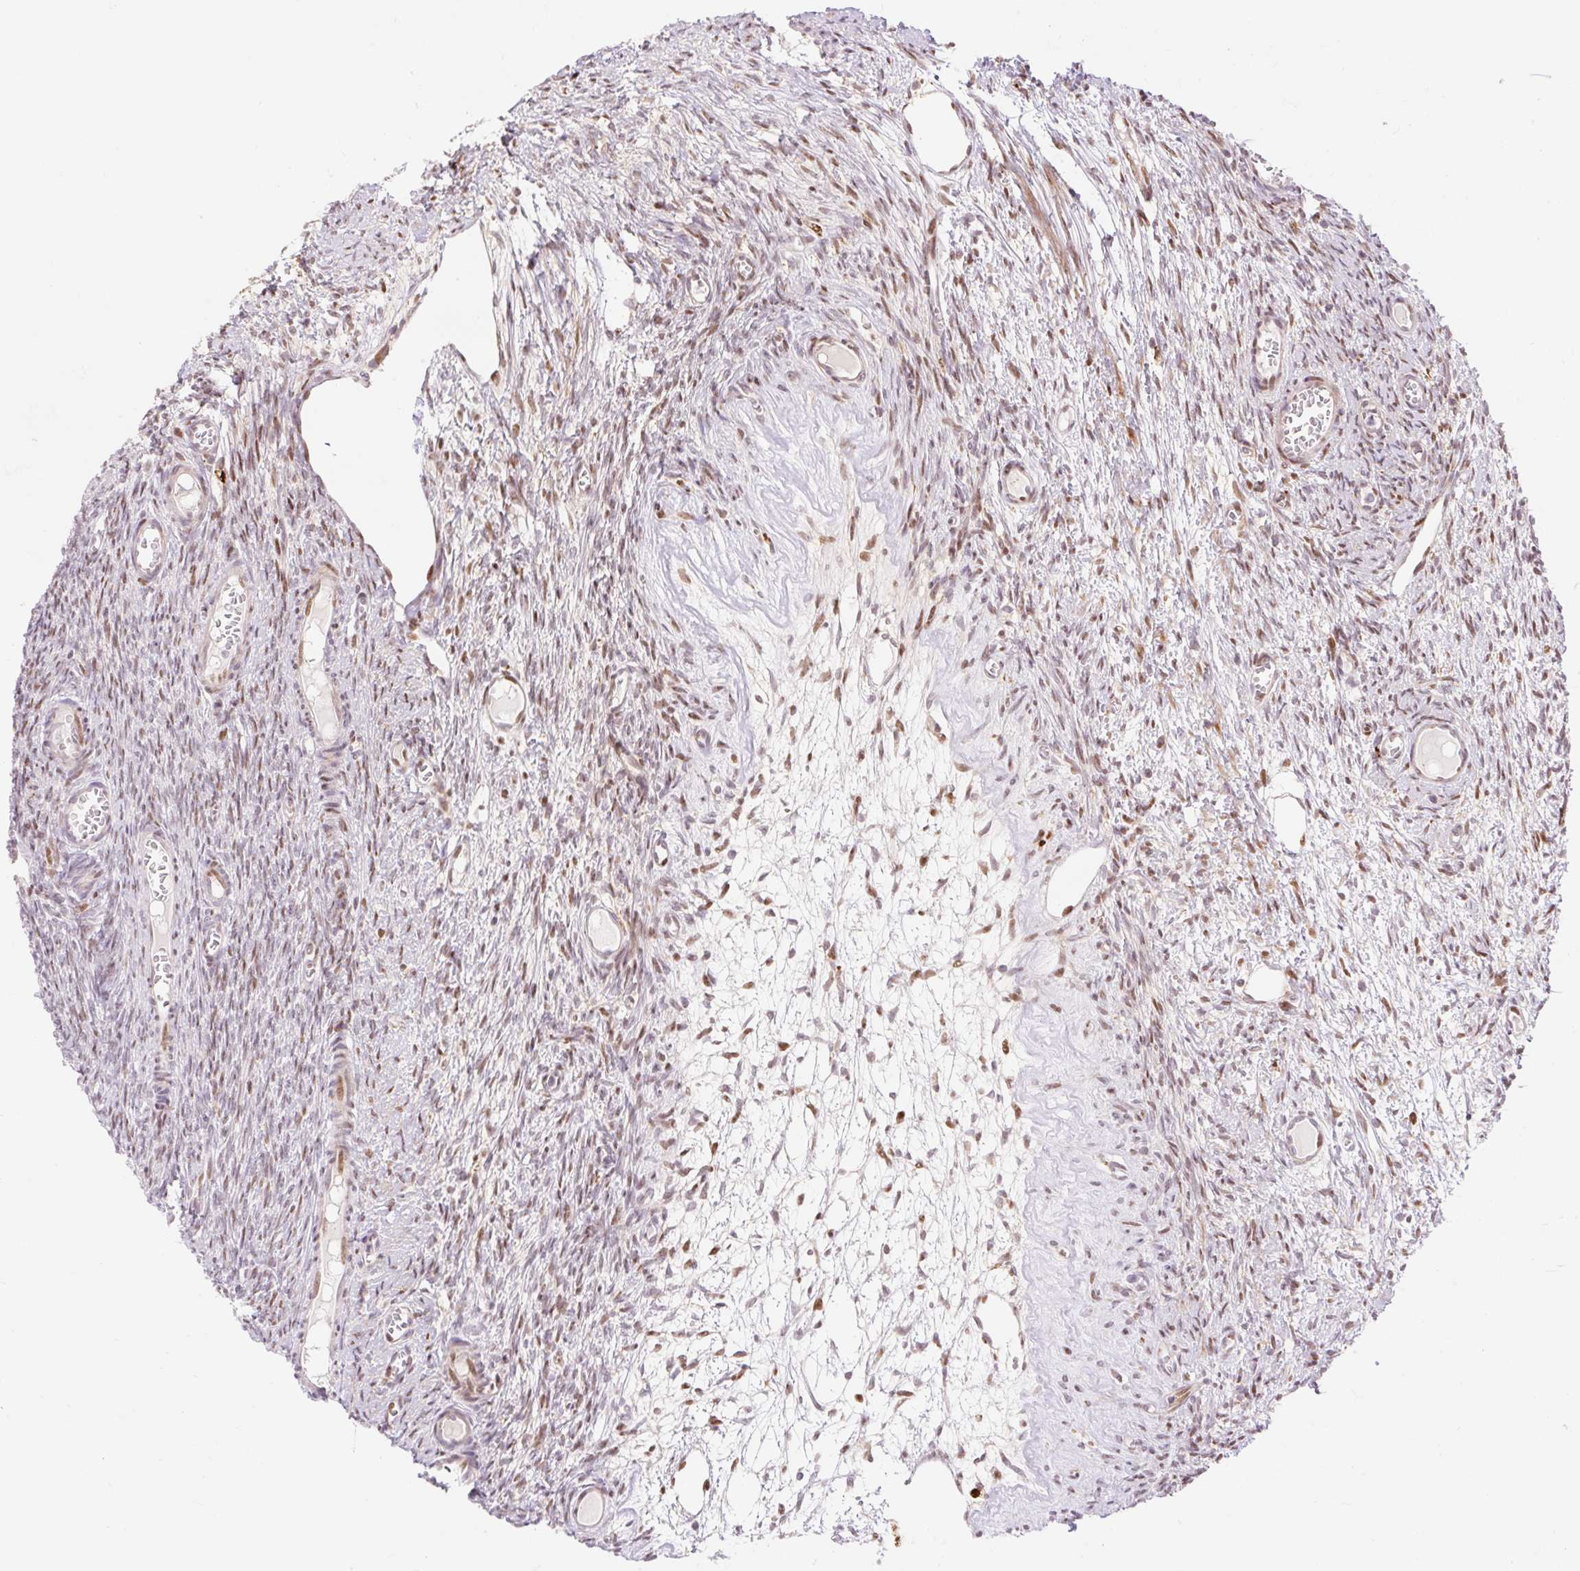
{"staining": {"intensity": "weak", "quantity": "25%-75%", "location": "nuclear"}, "tissue": "ovary", "cell_type": "Ovarian stroma cells", "image_type": "normal", "snomed": [{"axis": "morphology", "description": "Normal tissue, NOS"}, {"axis": "topography", "description": "Ovary"}], "caption": "Immunohistochemistry (IHC) (DAB (3,3'-diaminobenzidine)) staining of unremarkable human ovary reveals weak nuclear protein staining in approximately 25%-75% of ovarian stroma cells. (DAB IHC with brightfield microscopy, high magnification).", "gene": "RIPPLY3", "patient": {"sex": "female", "age": 44}}